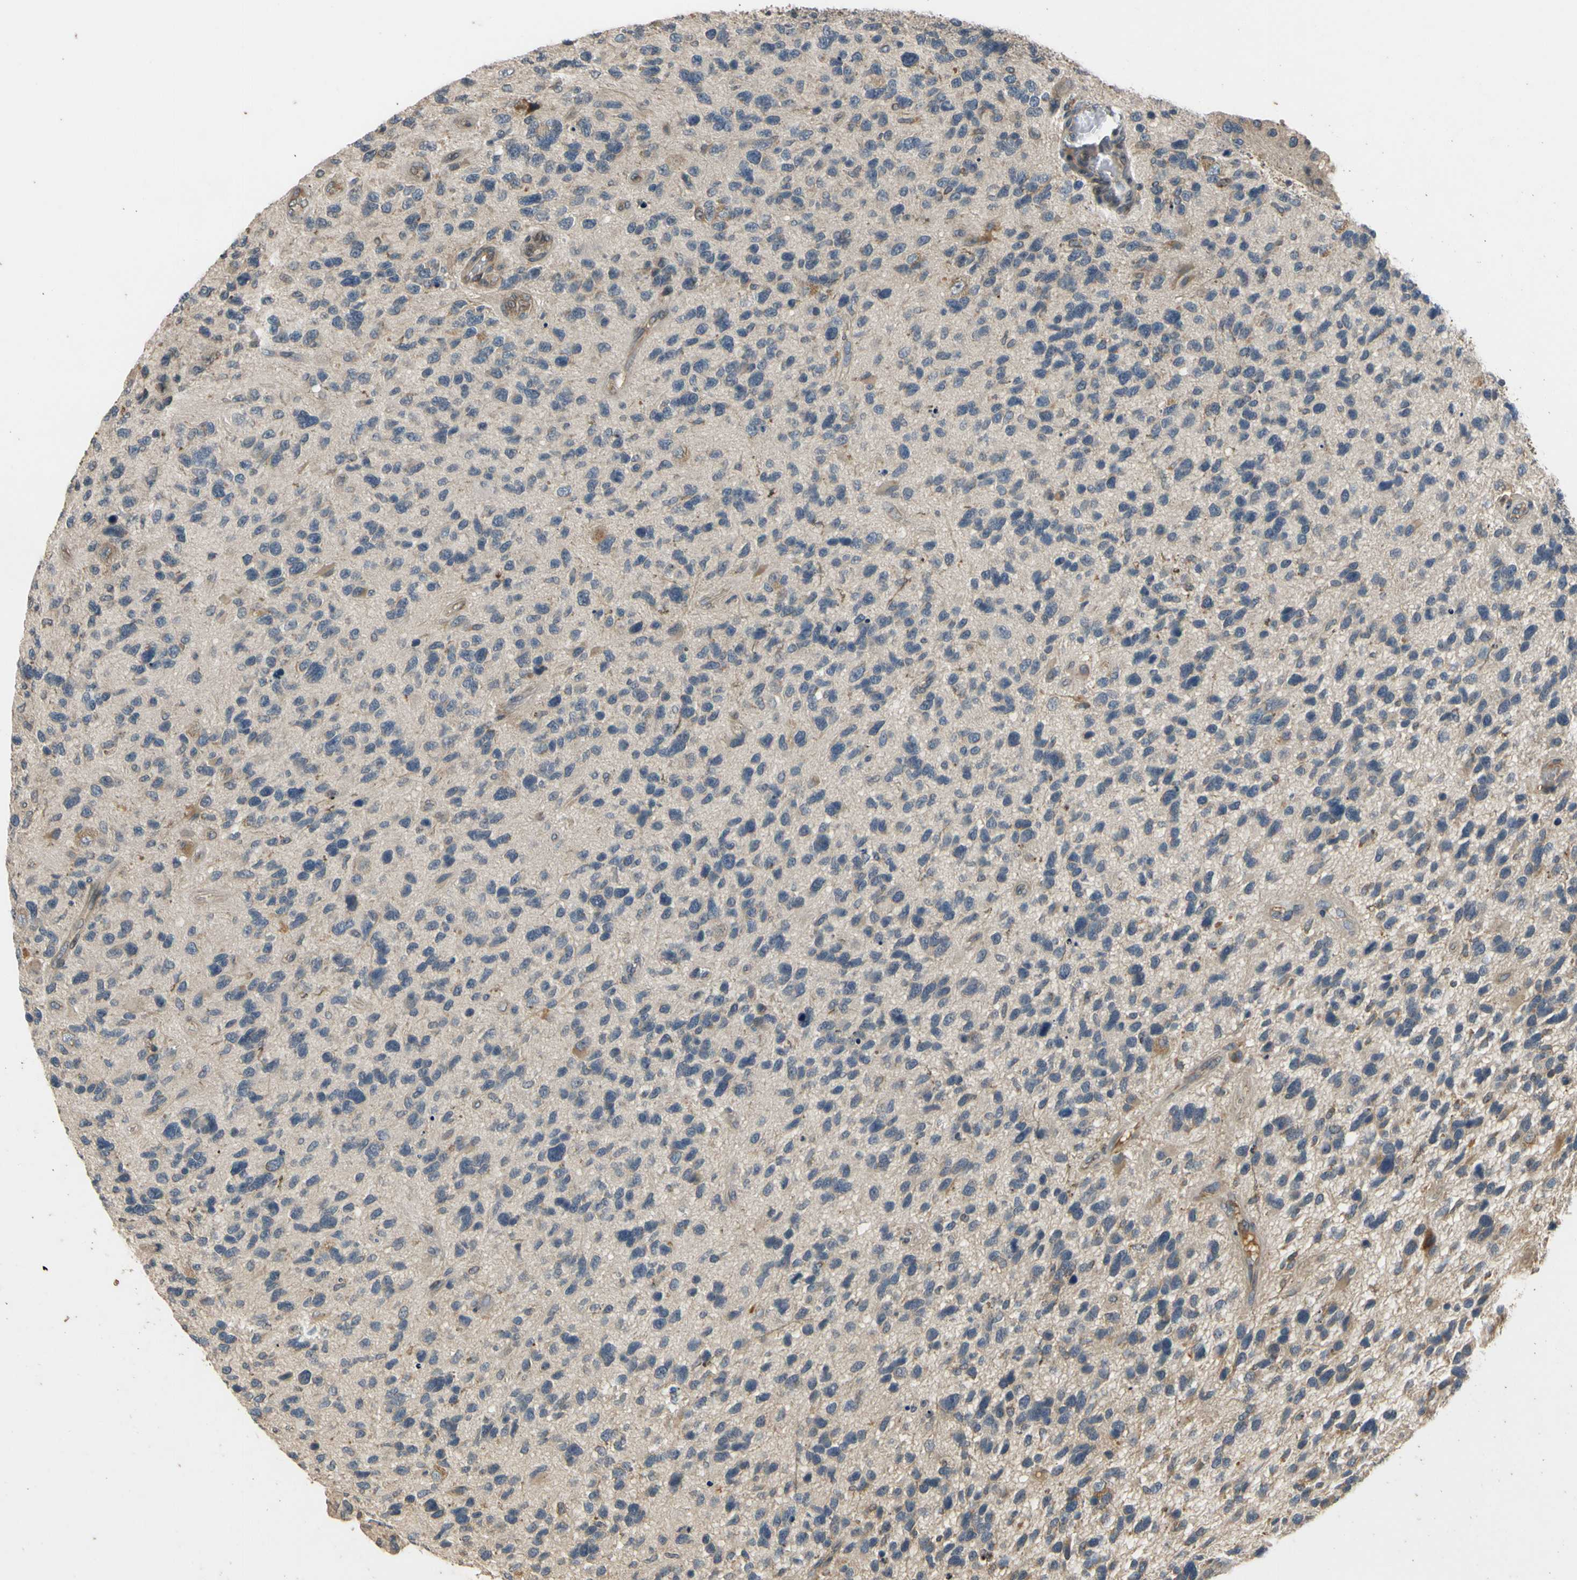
{"staining": {"intensity": "negative", "quantity": "none", "location": "none"}, "tissue": "glioma", "cell_type": "Tumor cells", "image_type": "cancer", "snomed": [{"axis": "morphology", "description": "Glioma, malignant, High grade"}, {"axis": "topography", "description": "Brain"}], "caption": "An immunohistochemistry (IHC) photomicrograph of high-grade glioma (malignant) is shown. There is no staining in tumor cells of high-grade glioma (malignant). (DAB (3,3'-diaminobenzidine) immunohistochemistry, high magnification).", "gene": "ATP2C1", "patient": {"sex": "female", "age": 58}}